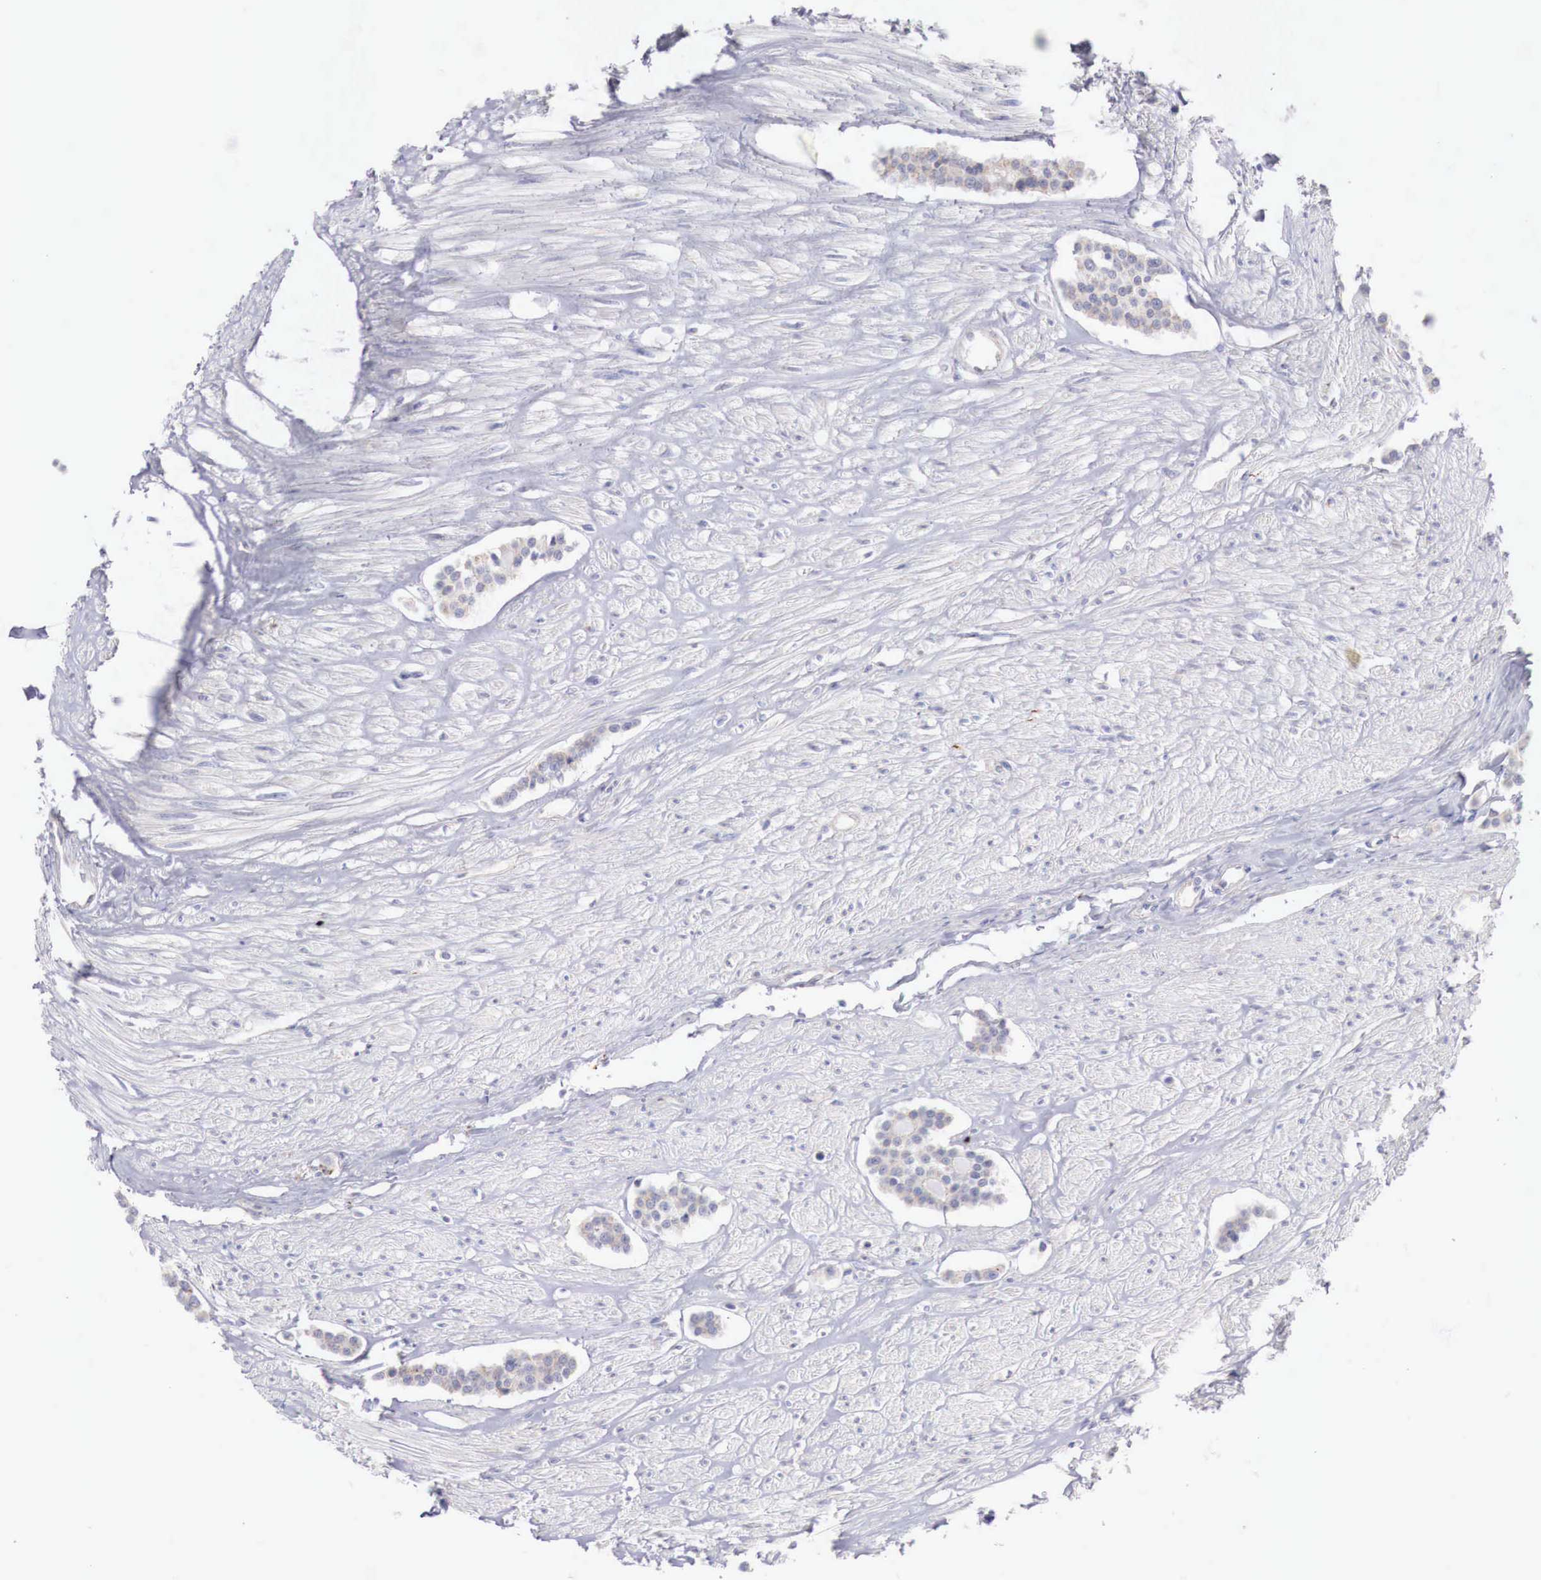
{"staining": {"intensity": "negative", "quantity": "none", "location": "none"}, "tissue": "carcinoid", "cell_type": "Tumor cells", "image_type": "cancer", "snomed": [{"axis": "morphology", "description": "Carcinoid, malignant, NOS"}, {"axis": "topography", "description": "Small intestine"}], "caption": "Protein analysis of carcinoid demonstrates no significant expression in tumor cells. The staining is performed using DAB brown chromogen with nuclei counter-stained in using hematoxylin.", "gene": "TRIM13", "patient": {"sex": "male", "age": 60}}